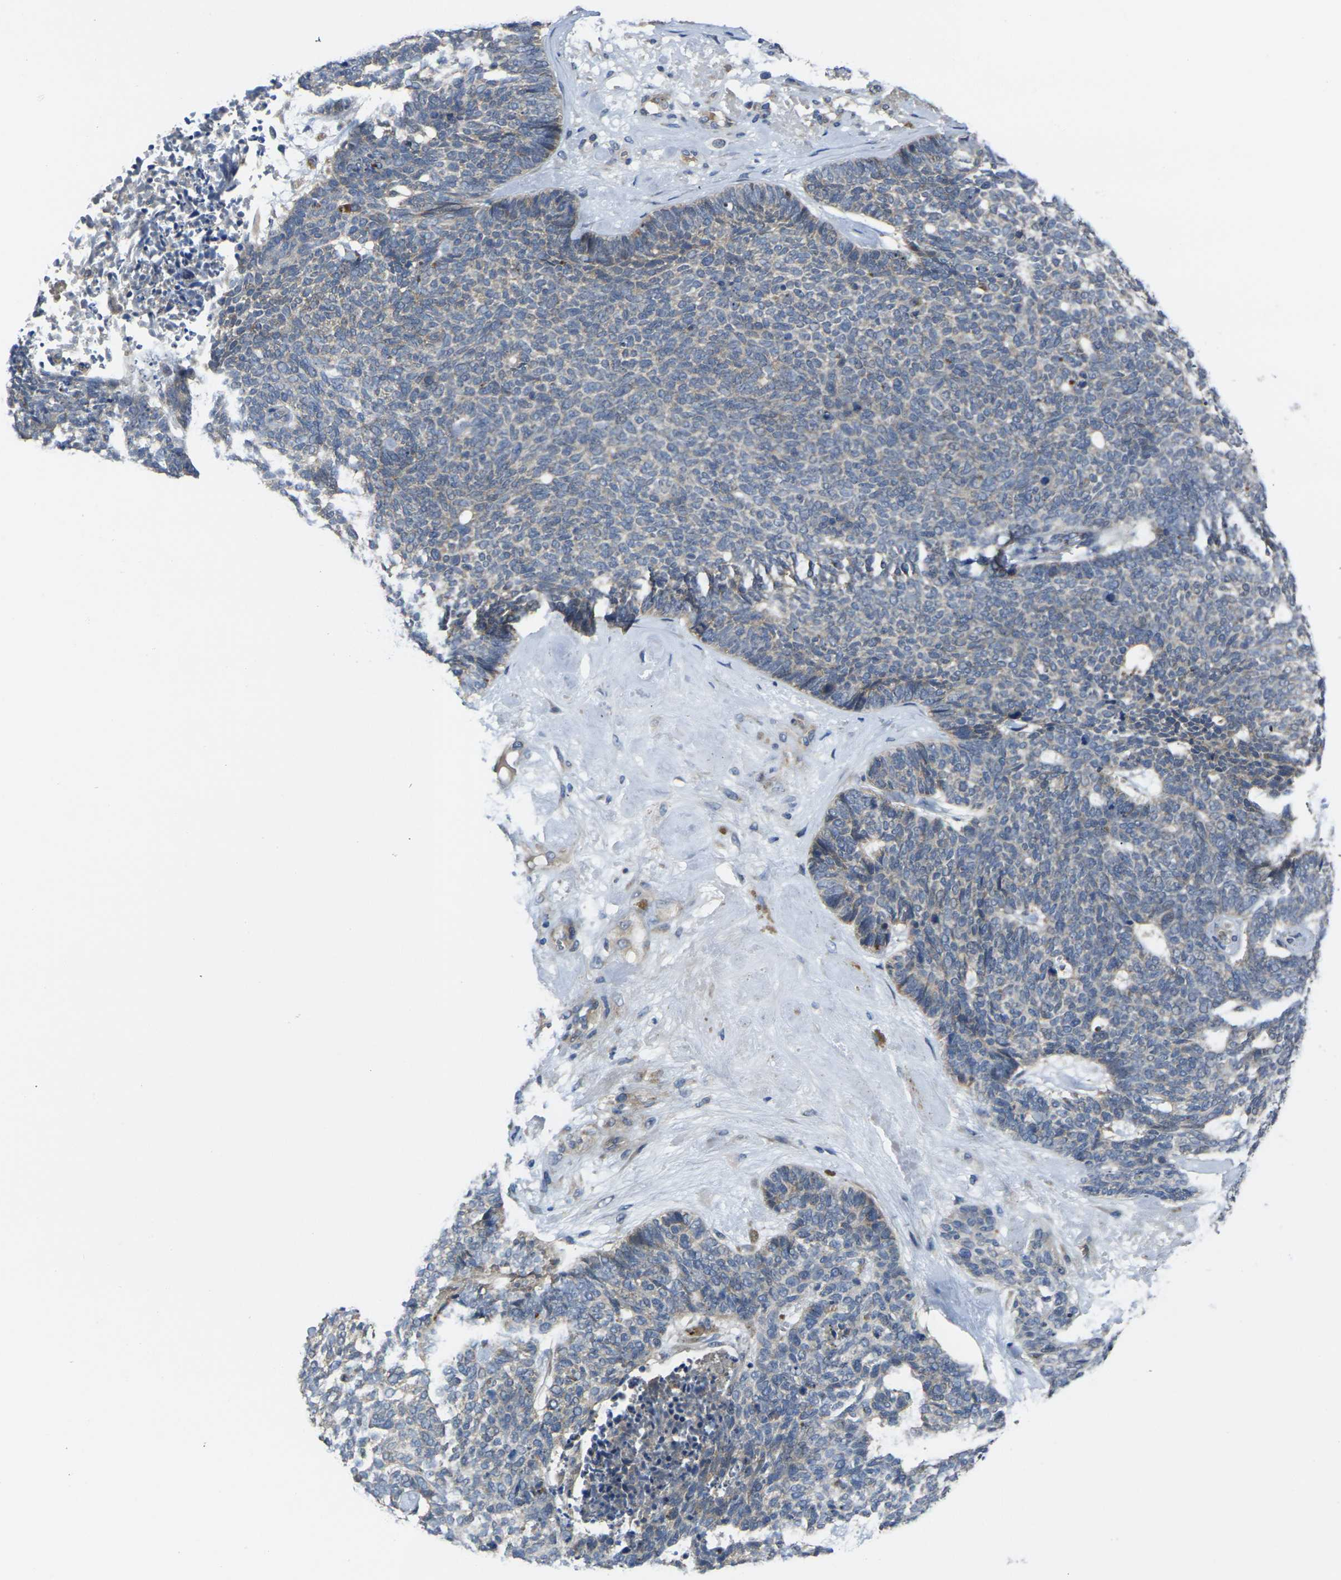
{"staining": {"intensity": "moderate", "quantity": "25%-75%", "location": "cytoplasmic/membranous"}, "tissue": "skin cancer", "cell_type": "Tumor cells", "image_type": "cancer", "snomed": [{"axis": "morphology", "description": "Basal cell carcinoma"}, {"axis": "topography", "description": "Skin"}], "caption": "Skin basal cell carcinoma was stained to show a protein in brown. There is medium levels of moderate cytoplasmic/membranous expression in about 25%-75% of tumor cells. Nuclei are stained in blue.", "gene": "GNA12", "patient": {"sex": "female", "age": 84}}